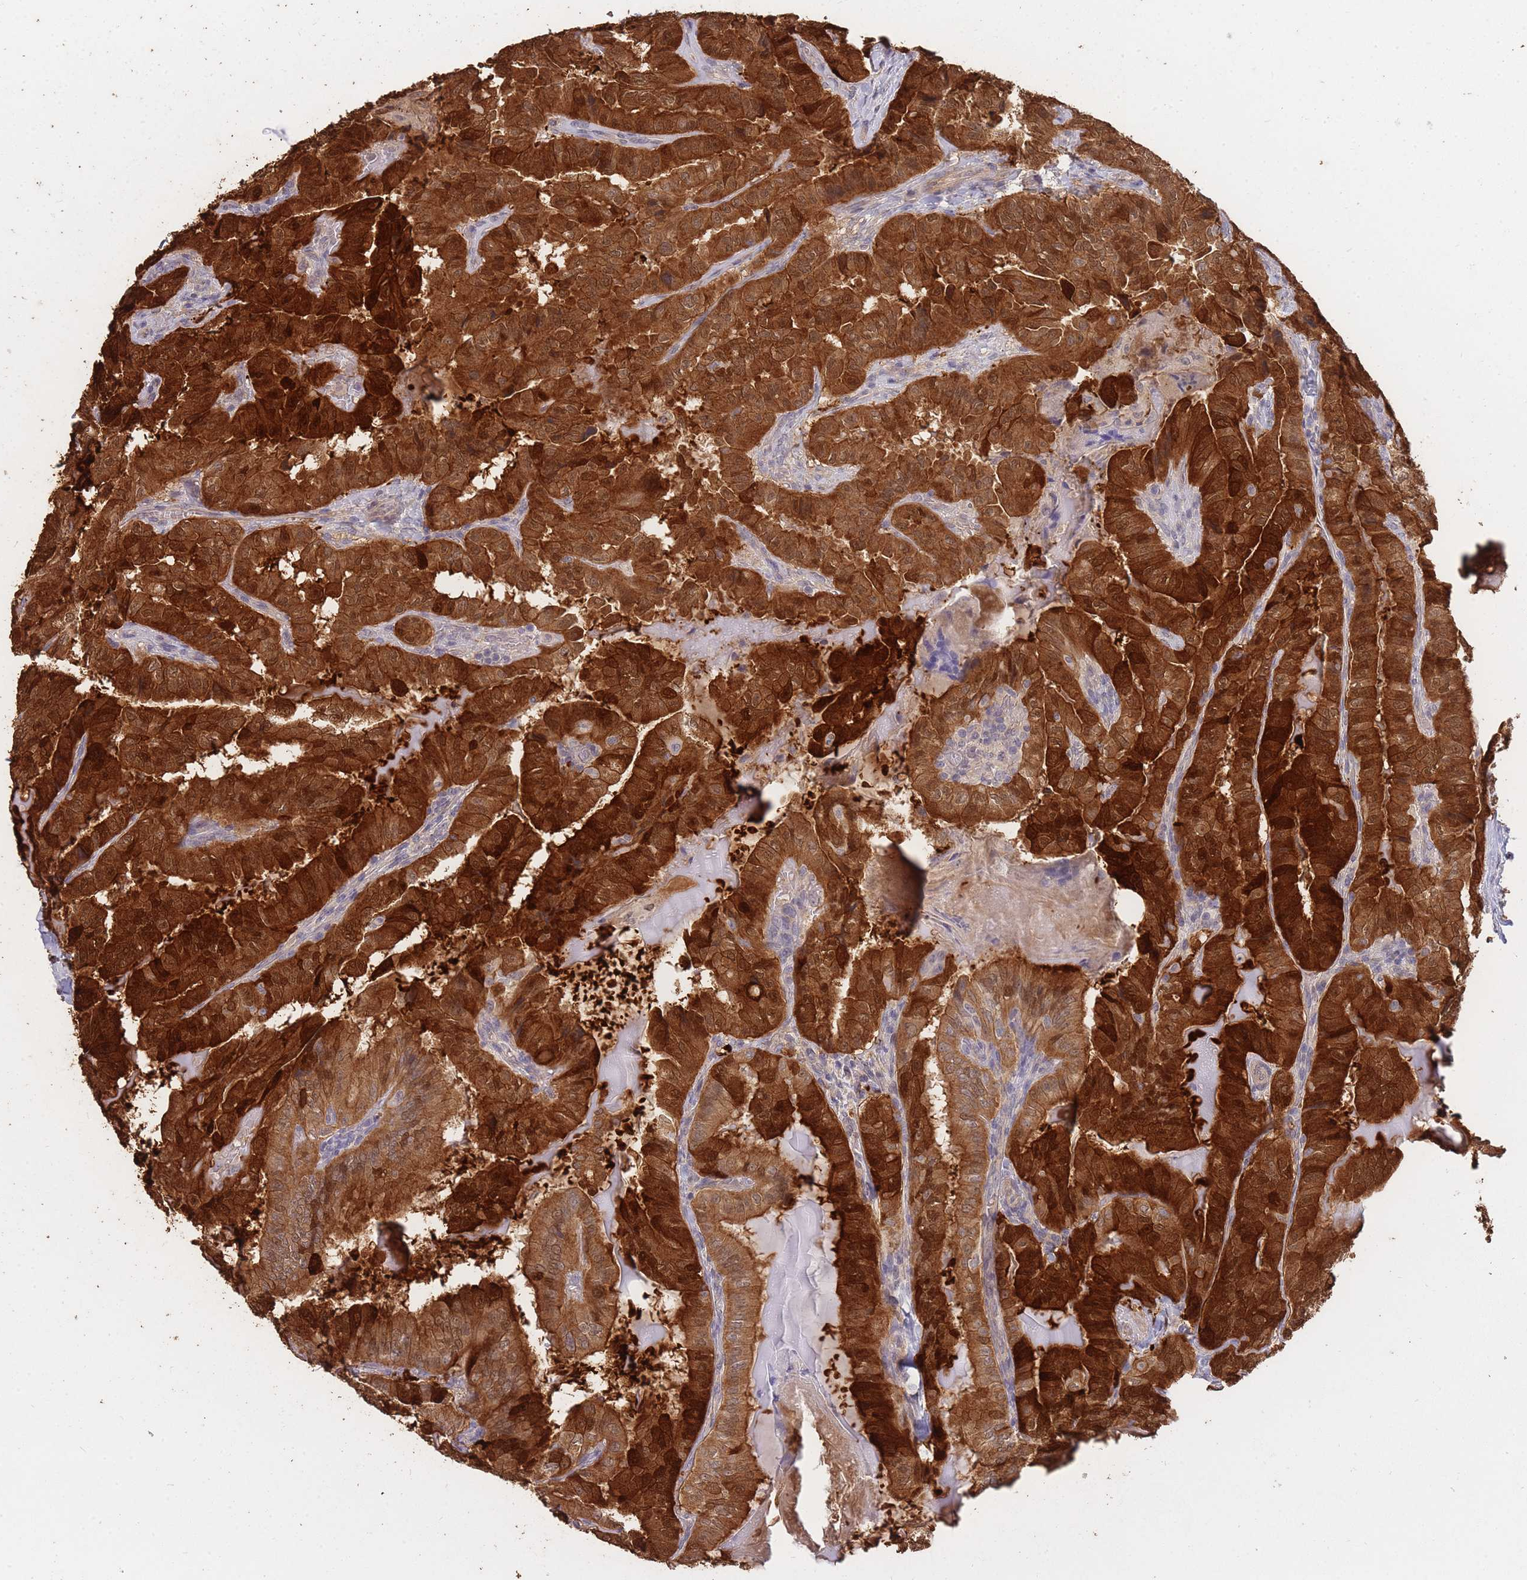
{"staining": {"intensity": "strong", "quantity": ">75%", "location": "cytoplasmic/membranous"}, "tissue": "thyroid cancer", "cell_type": "Tumor cells", "image_type": "cancer", "snomed": [{"axis": "morphology", "description": "Papillary adenocarcinoma, NOS"}, {"axis": "topography", "description": "Thyroid gland"}], "caption": "Papillary adenocarcinoma (thyroid) stained for a protein shows strong cytoplasmic/membranous positivity in tumor cells.", "gene": "SMC6", "patient": {"sex": "female", "age": 68}}